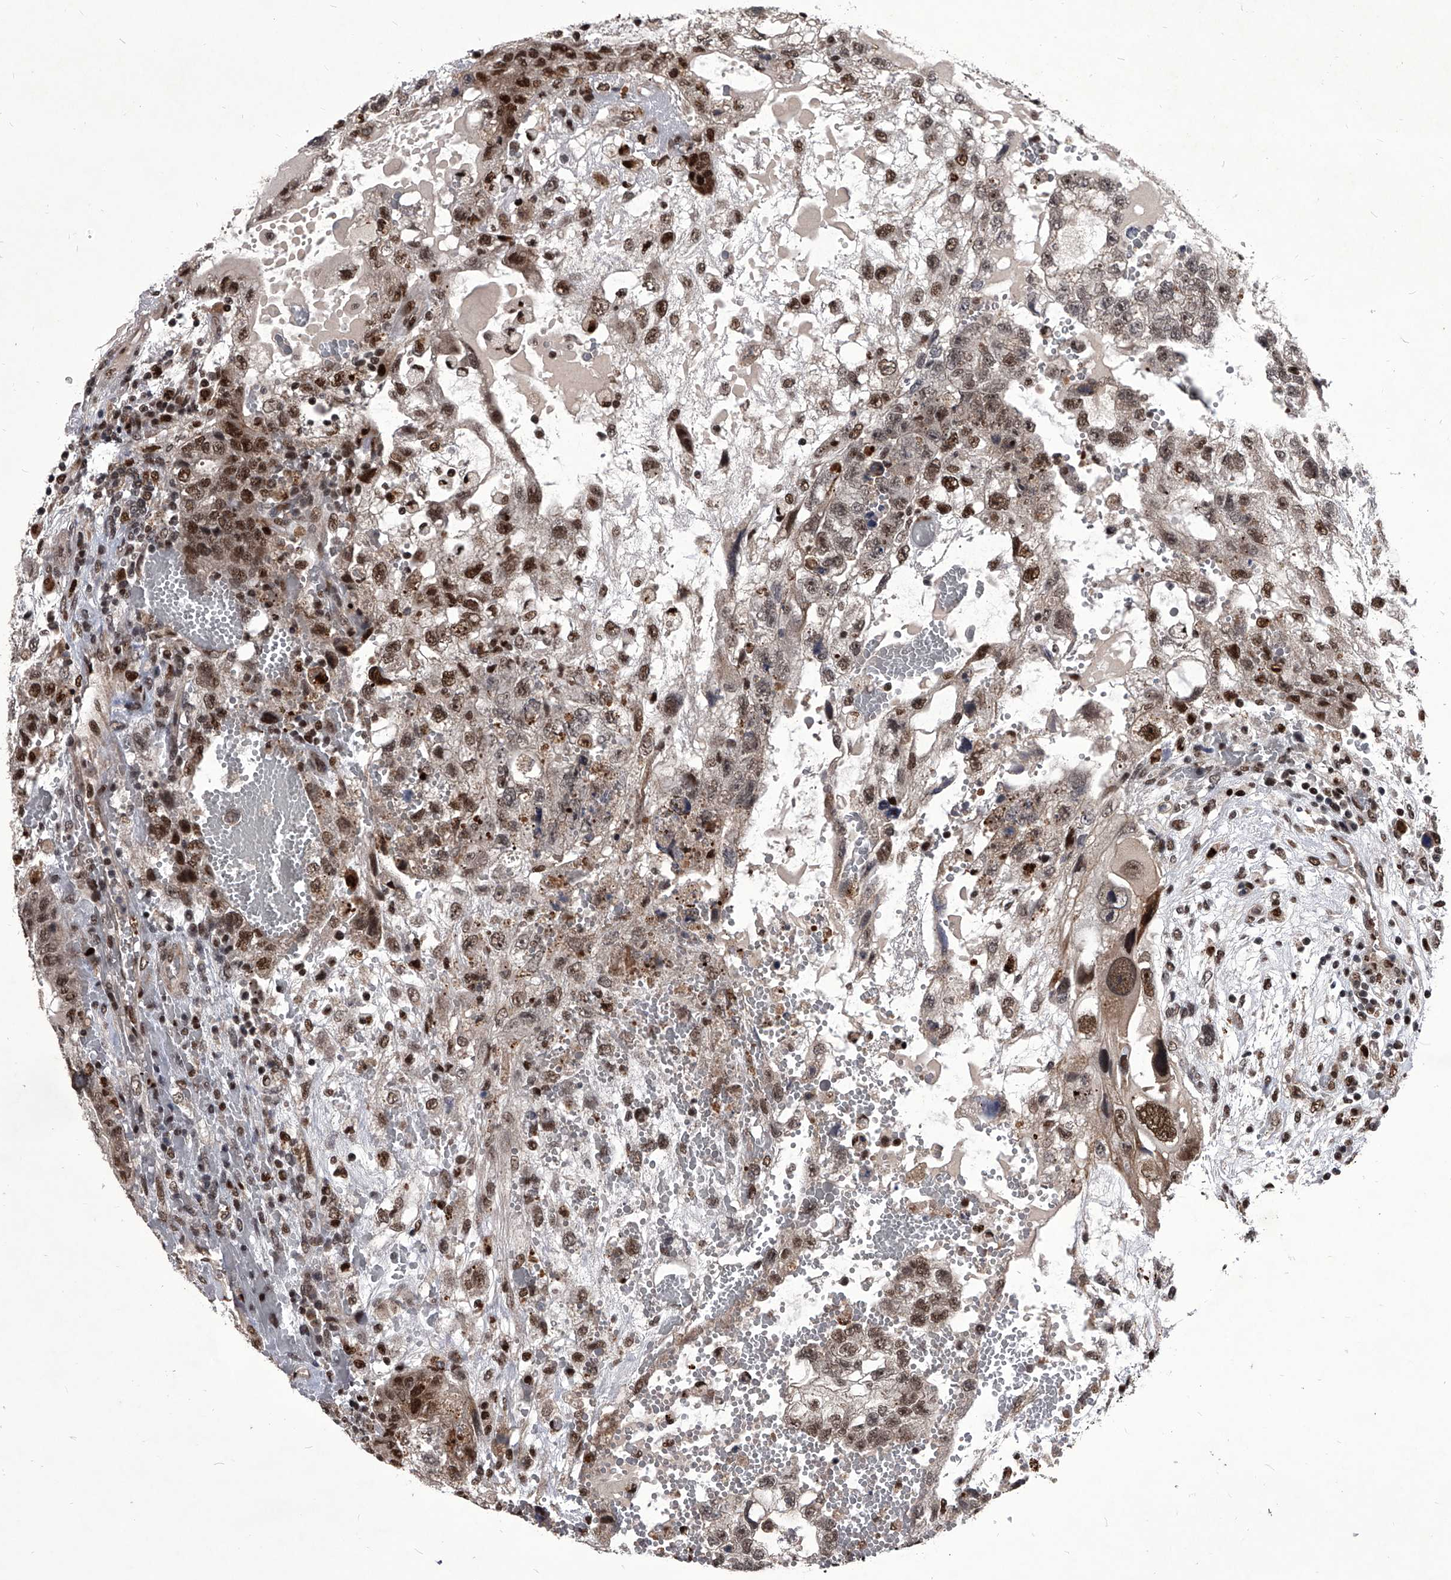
{"staining": {"intensity": "moderate", "quantity": ">75%", "location": "nuclear"}, "tissue": "testis cancer", "cell_type": "Tumor cells", "image_type": "cancer", "snomed": [{"axis": "morphology", "description": "Carcinoma, Embryonal, NOS"}, {"axis": "topography", "description": "Testis"}], "caption": "Immunohistochemistry (IHC) micrograph of human testis embryonal carcinoma stained for a protein (brown), which demonstrates medium levels of moderate nuclear positivity in approximately >75% of tumor cells.", "gene": "CMTR1", "patient": {"sex": "male", "age": 36}}